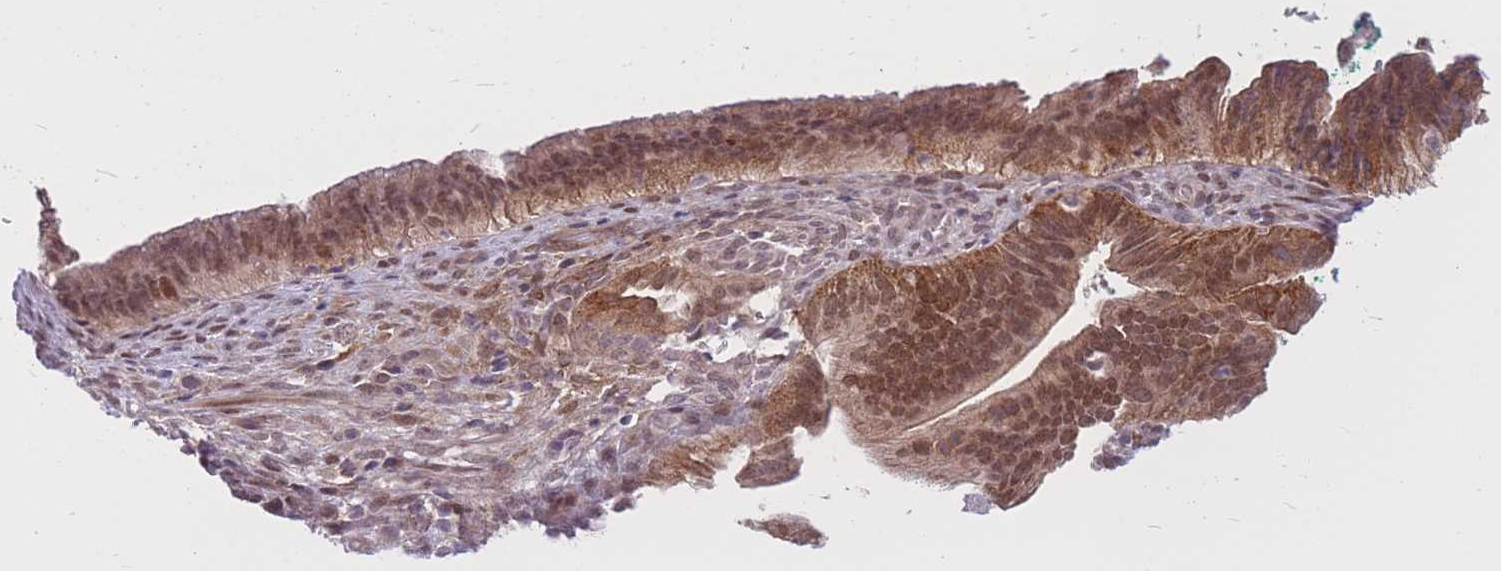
{"staining": {"intensity": "strong", "quantity": ">75%", "location": "cytoplasmic/membranous,nuclear"}, "tissue": "cervical cancer", "cell_type": "Tumor cells", "image_type": "cancer", "snomed": [{"axis": "morphology", "description": "Adenocarcinoma, NOS"}, {"axis": "topography", "description": "Cervix"}], "caption": "Adenocarcinoma (cervical) tissue reveals strong cytoplasmic/membranous and nuclear expression in about >75% of tumor cells", "gene": "TCF20", "patient": {"sex": "female", "age": 42}}